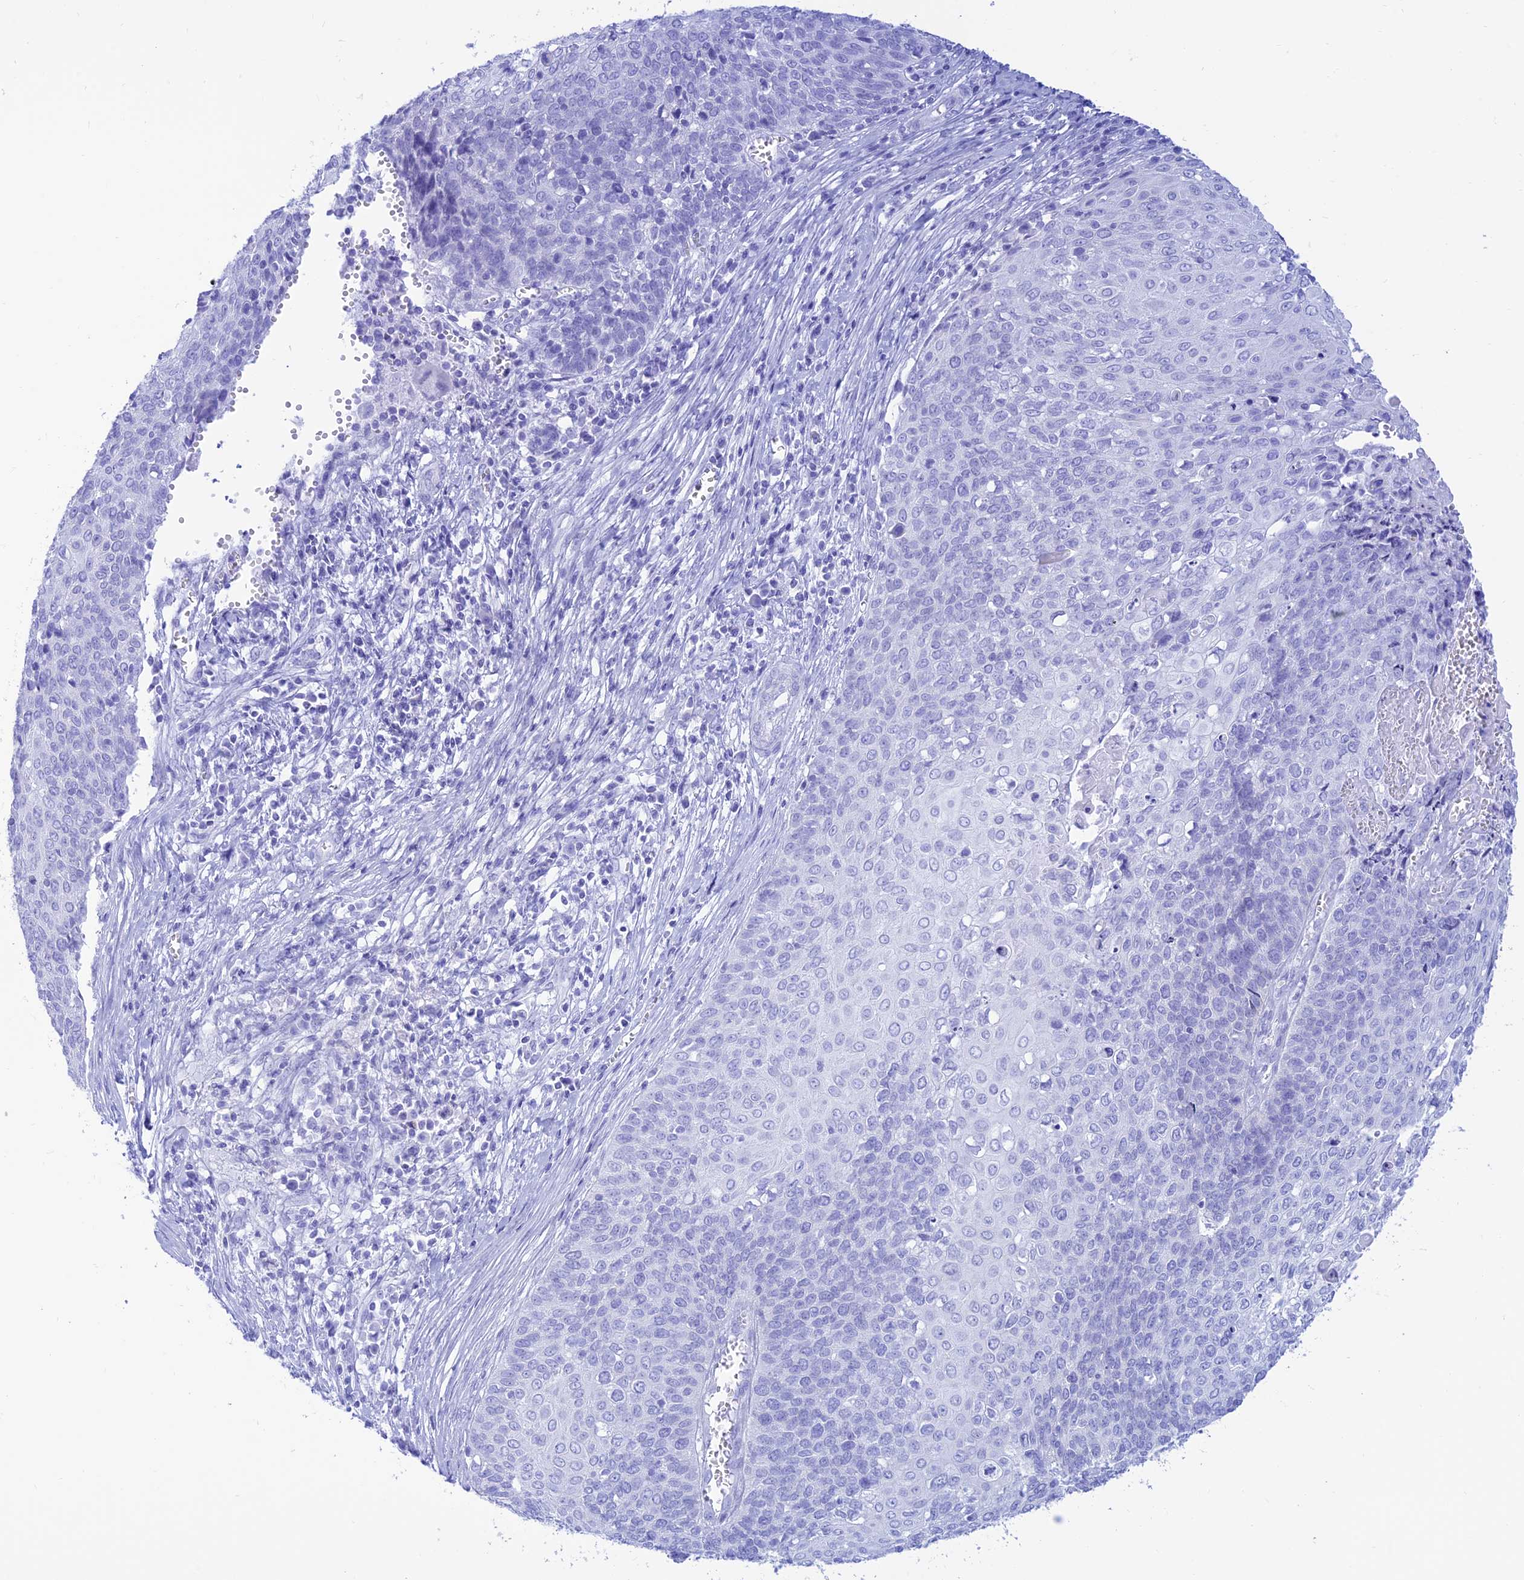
{"staining": {"intensity": "negative", "quantity": "none", "location": "none"}, "tissue": "cervical cancer", "cell_type": "Tumor cells", "image_type": "cancer", "snomed": [{"axis": "morphology", "description": "Squamous cell carcinoma, NOS"}, {"axis": "topography", "description": "Cervix"}], "caption": "The image exhibits no staining of tumor cells in cervical squamous cell carcinoma.", "gene": "PRNP", "patient": {"sex": "female", "age": 39}}